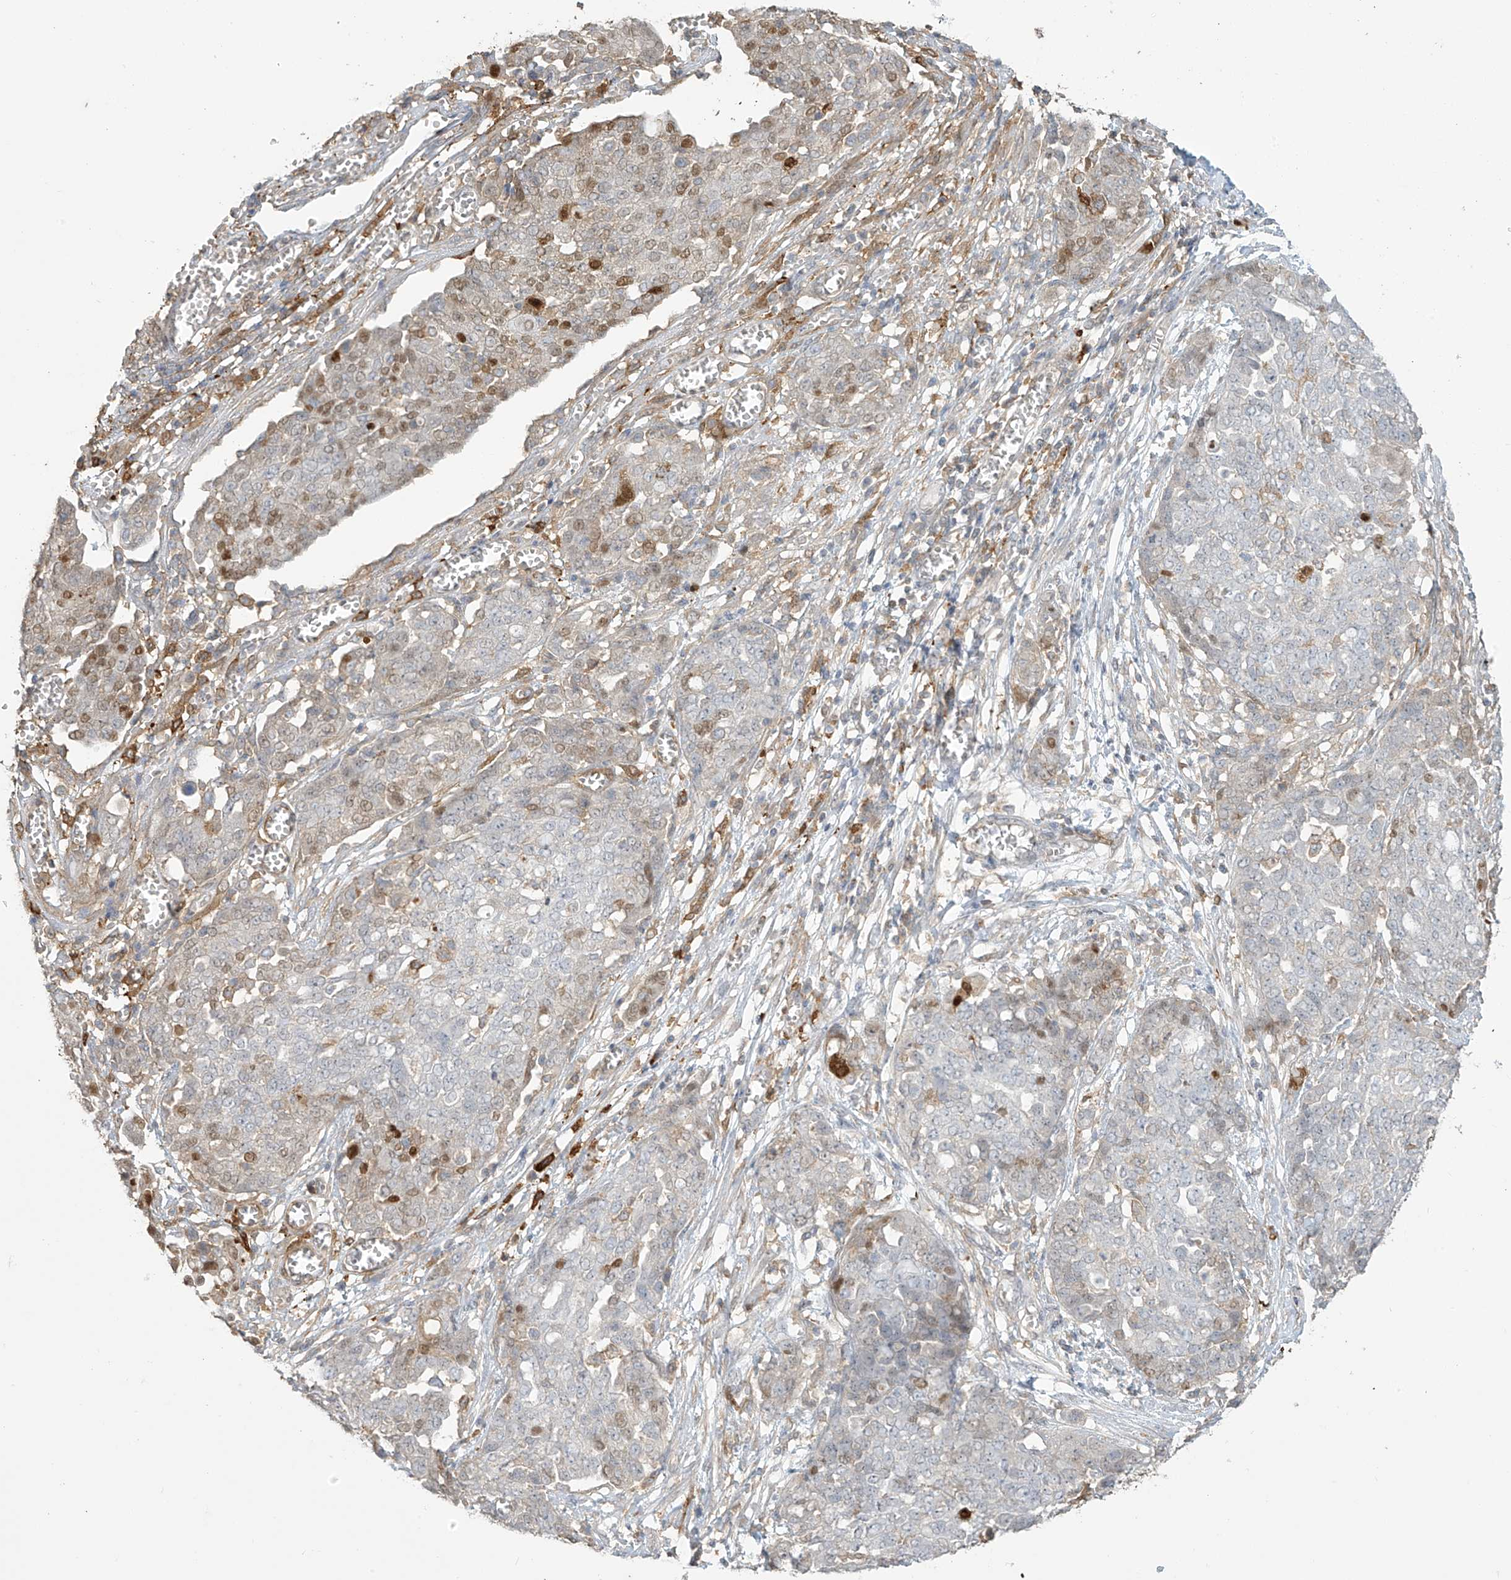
{"staining": {"intensity": "moderate", "quantity": "<25%", "location": "nuclear"}, "tissue": "ovarian cancer", "cell_type": "Tumor cells", "image_type": "cancer", "snomed": [{"axis": "morphology", "description": "Cystadenocarcinoma, serous, NOS"}, {"axis": "topography", "description": "Soft tissue"}, {"axis": "topography", "description": "Ovary"}], "caption": "Immunohistochemical staining of ovarian cancer exhibits low levels of moderate nuclear protein positivity in approximately <25% of tumor cells.", "gene": "TAGAP", "patient": {"sex": "female", "age": 57}}